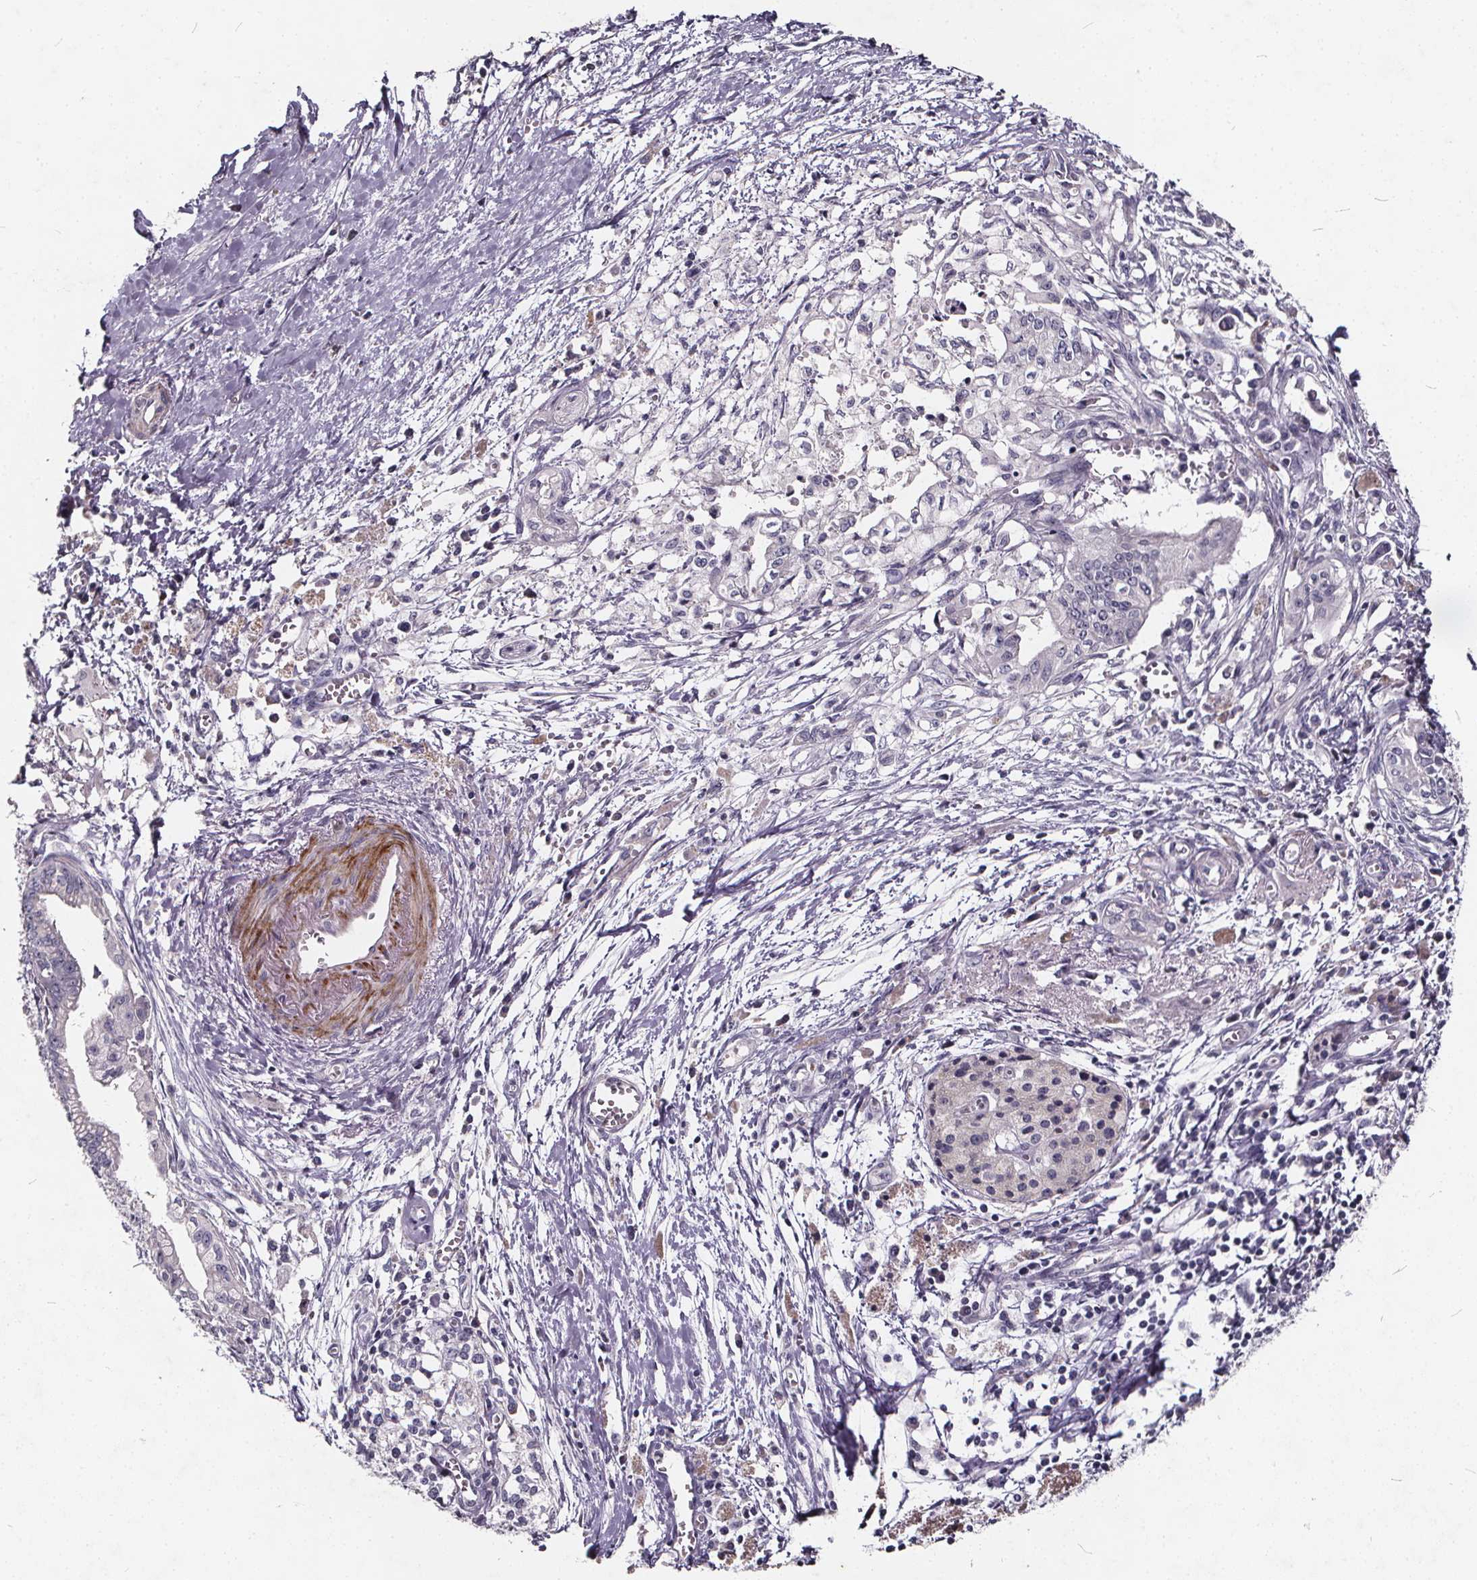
{"staining": {"intensity": "negative", "quantity": "none", "location": "none"}, "tissue": "pancreatic cancer", "cell_type": "Tumor cells", "image_type": "cancer", "snomed": [{"axis": "morphology", "description": "Adenocarcinoma, NOS"}, {"axis": "topography", "description": "Pancreas"}], "caption": "Protein analysis of pancreatic cancer (adenocarcinoma) exhibits no significant positivity in tumor cells. (DAB IHC visualized using brightfield microscopy, high magnification).", "gene": "TSPAN14", "patient": {"sex": "female", "age": 61}}